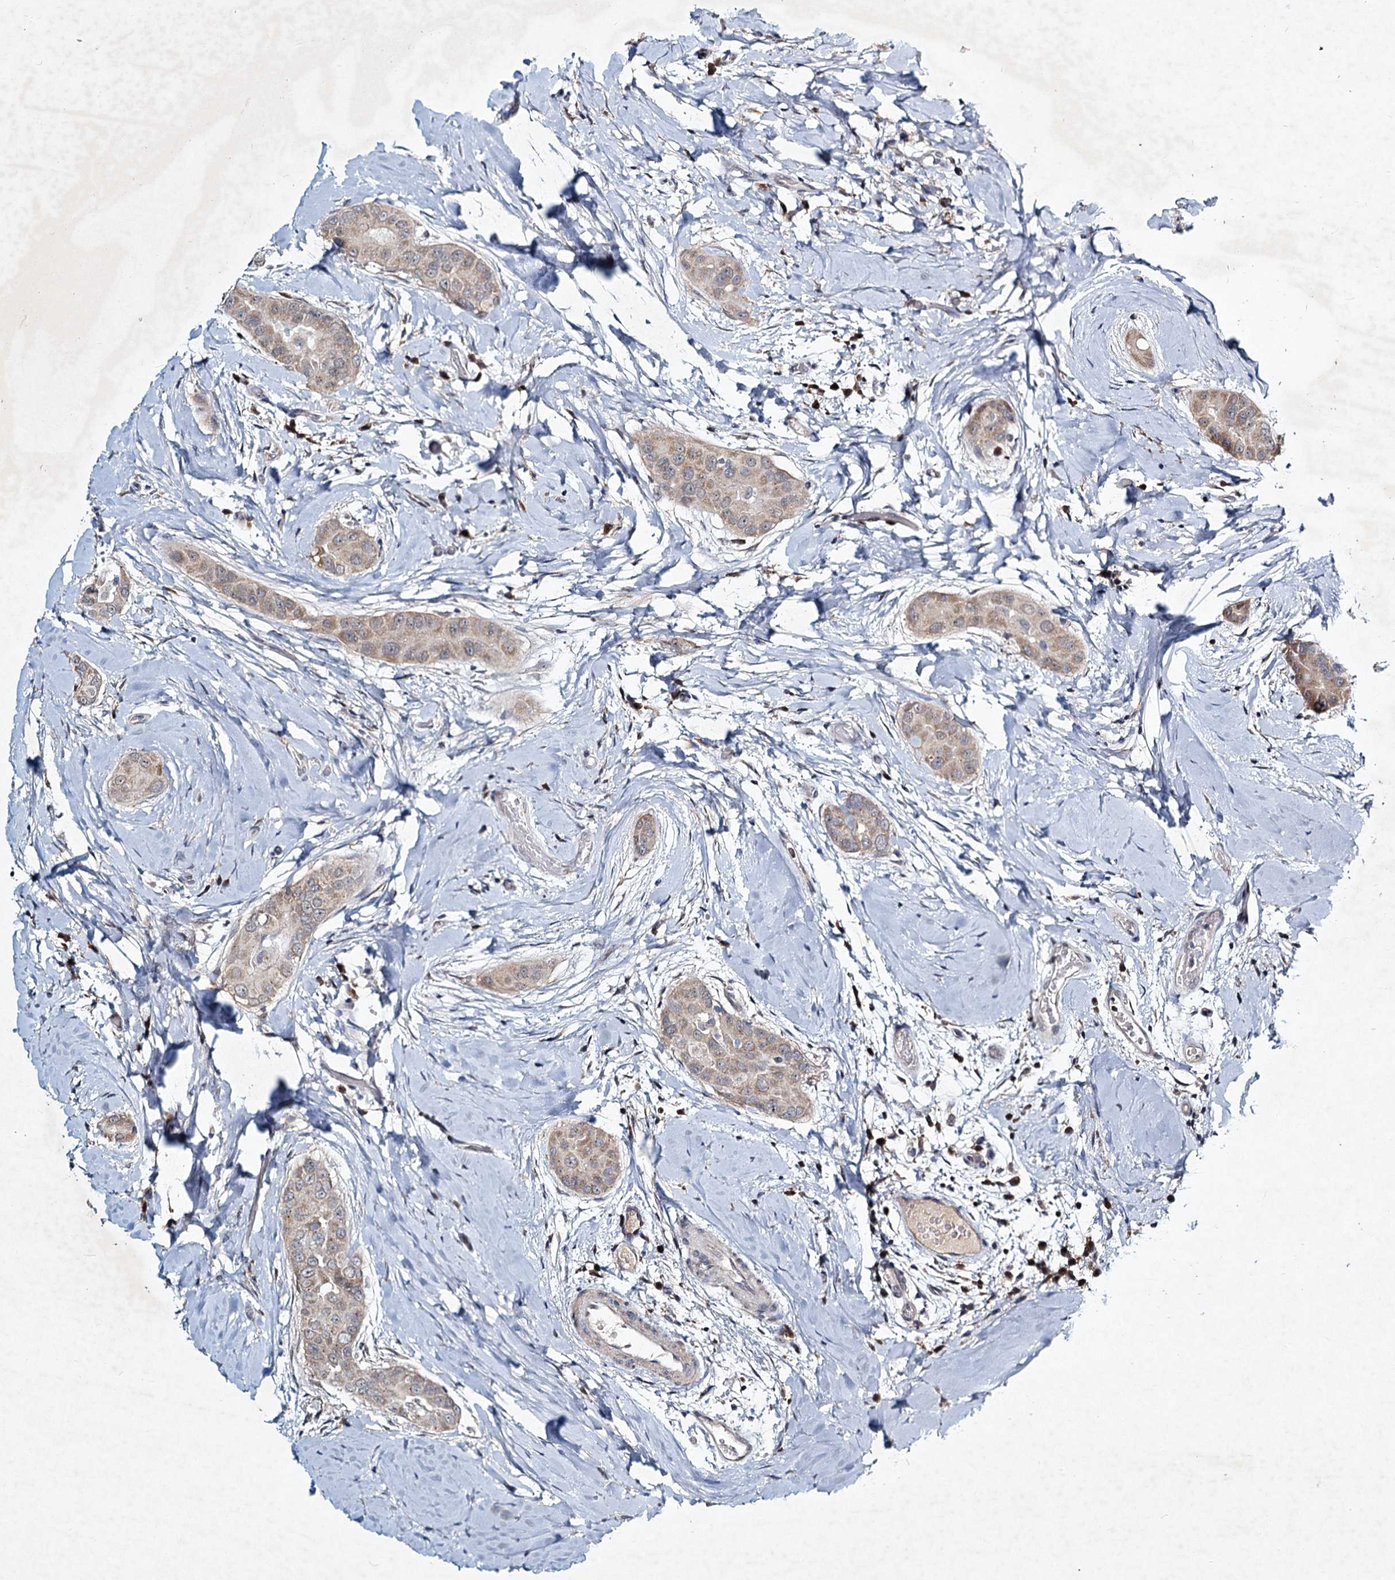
{"staining": {"intensity": "weak", "quantity": ">75%", "location": "cytoplasmic/membranous"}, "tissue": "thyroid cancer", "cell_type": "Tumor cells", "image_type": "cancer", "snomed": [{"axis": "morphology", "description": "Papillary adenocarcinoma, NOS"}, {"axis": "topography", "description": "Thyroid gland"}], "caption": "Human thyroid papillary adenocarcinoma stained with a protein marker demonstrates weak staining in tumor cells.", "gene": "STAP1", "patient": {"sex": "male", "age": 33}}